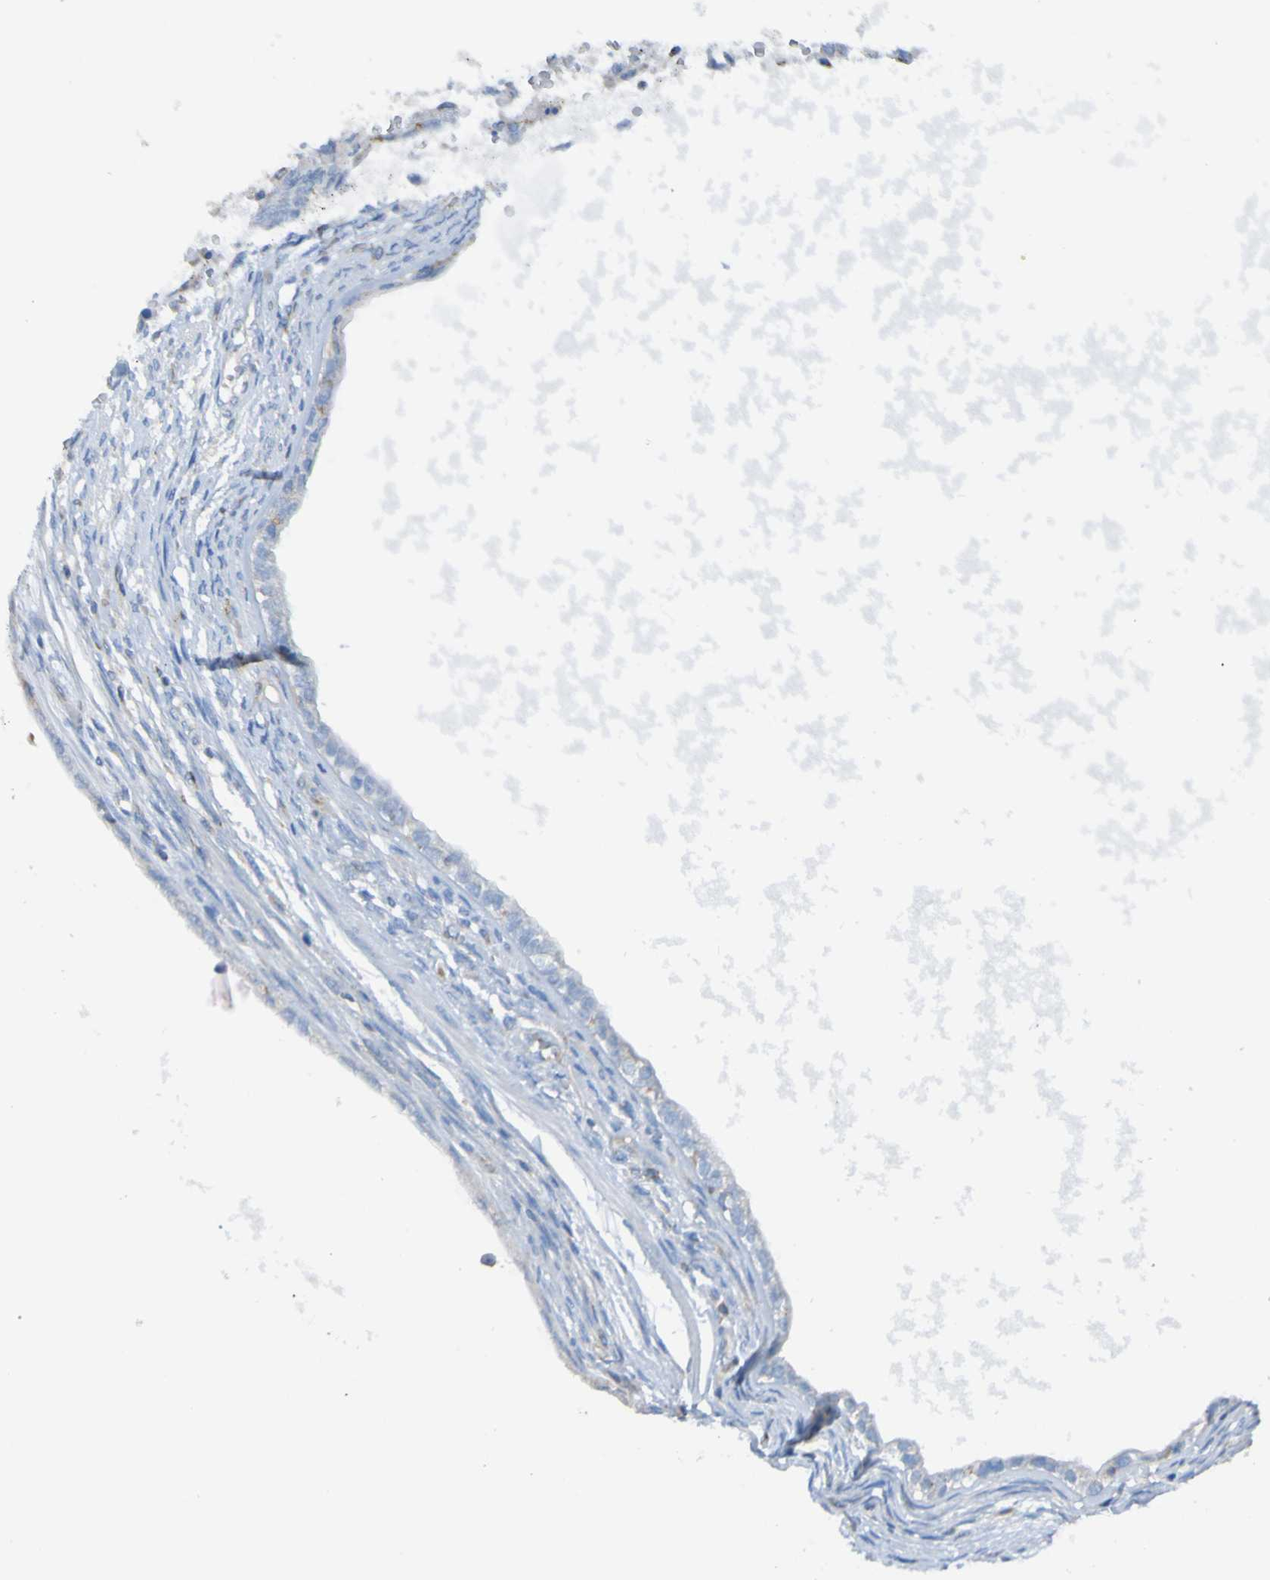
{"staining": {"intensity": "moderate", "quantity": "<25%", "location": "cytoplasmic/membranous"}, "tissue": "testis cancer", "cell_type": "Tumor cells", "image_type": "cancer", "snomed": [{"axis": "morphology", "description": "Carcinoma, Embryonal, NOS"}, {"axis": "topography", "description": "Testis"}], "caption": "The histopathology image displays a brown stain indicating the presence of a protein in the cytoplasmic/membranous of tumor cells in testis cancer.", "gene": "MINAR1", "patient": {"sex": "male", "age": 26}}